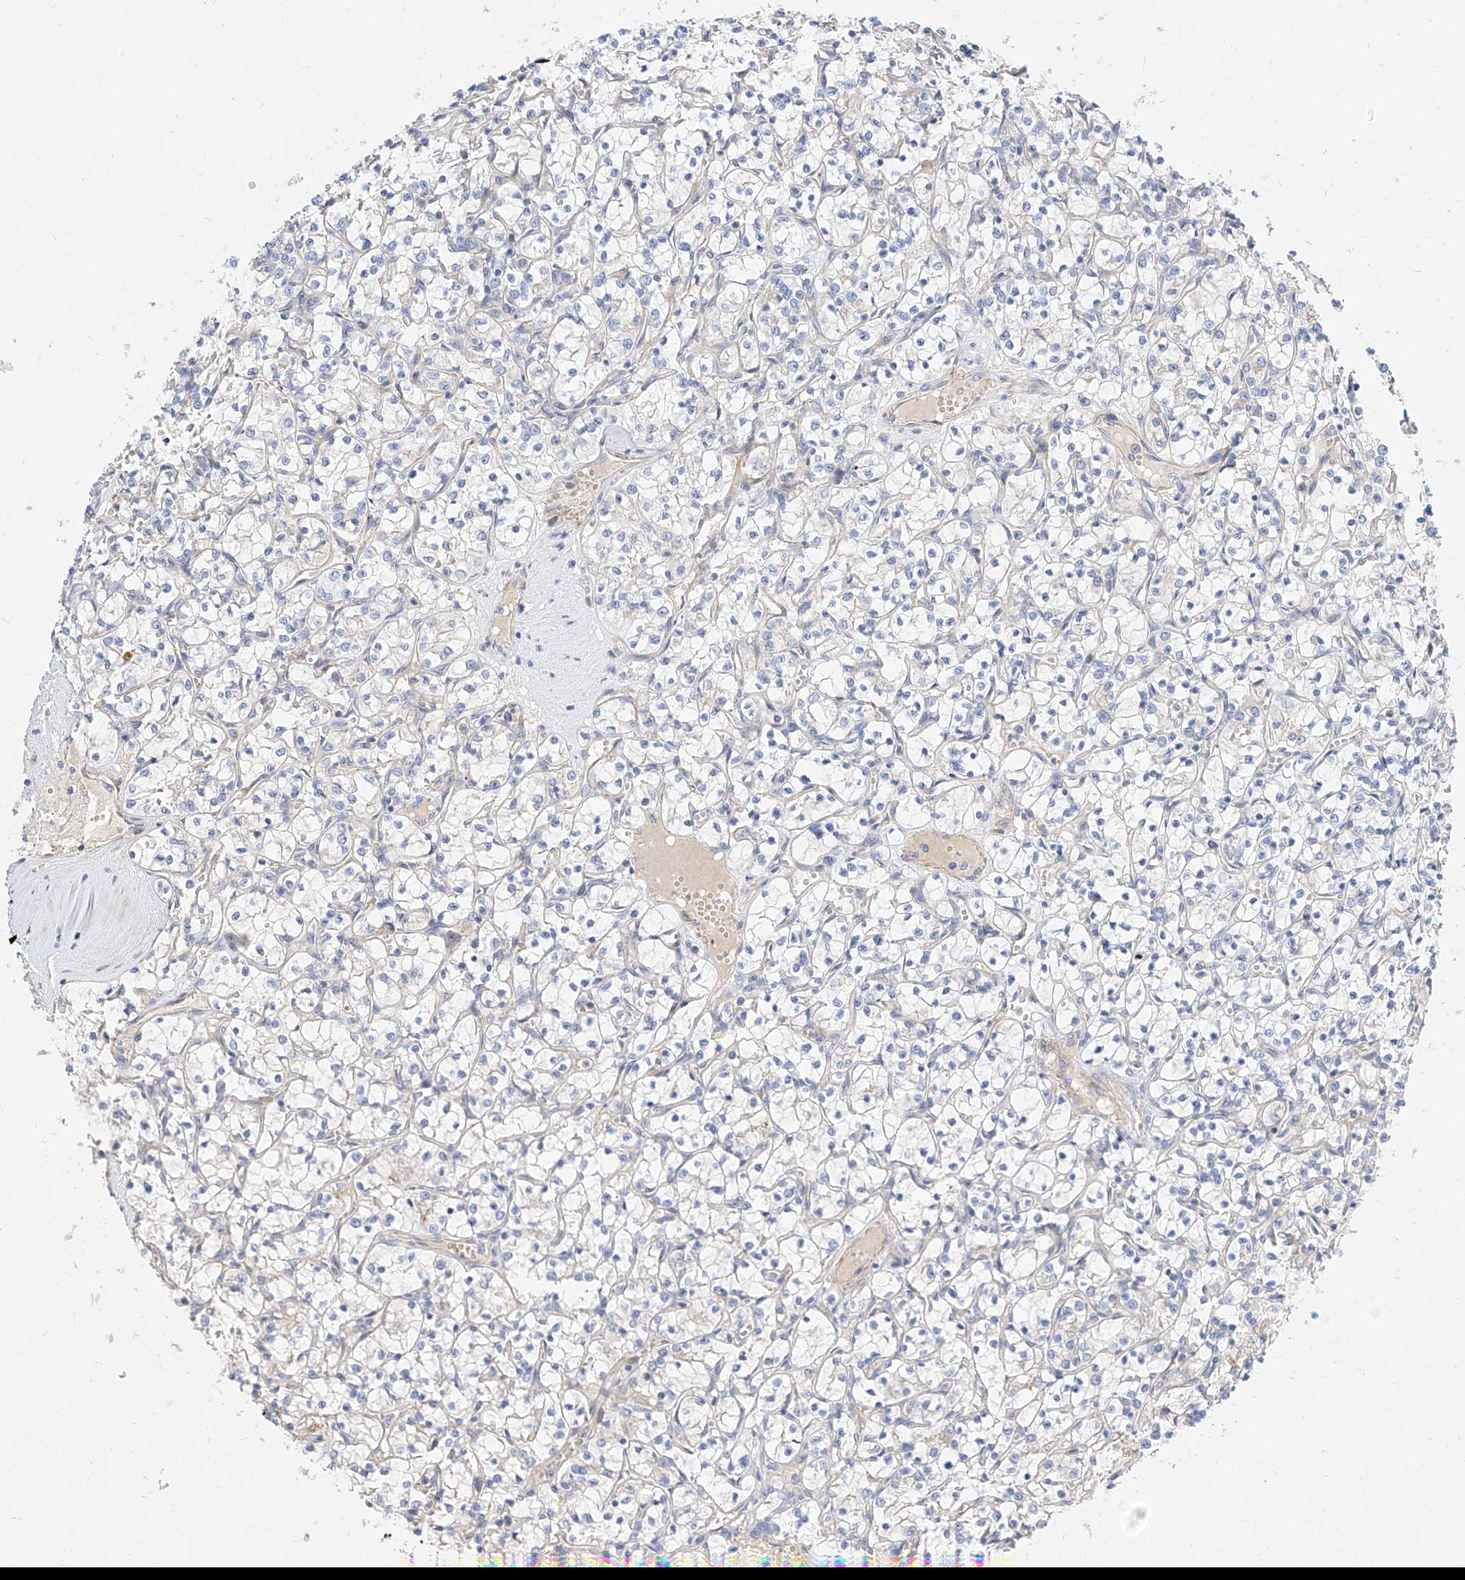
{"staining": {"intensity": "negative", "quantity": "none", "location": "none"}, "tissue": "renal cancer", "cell_type": "Tumor cells", "image_type": "cancer", "snomed": [{"axis": "morphology", "description": "Adenocarcinoma, NOS"}, {"axis": "topography", "description": "Kidney"}], "caption": "This is an immunohistochemistry (IHC) photomicrograph of renal cancer (adenocarcinoma). There is no staining in tumor cells.", "gene": "KCNH5", "patient": {"sex": "female", "age": 69}}